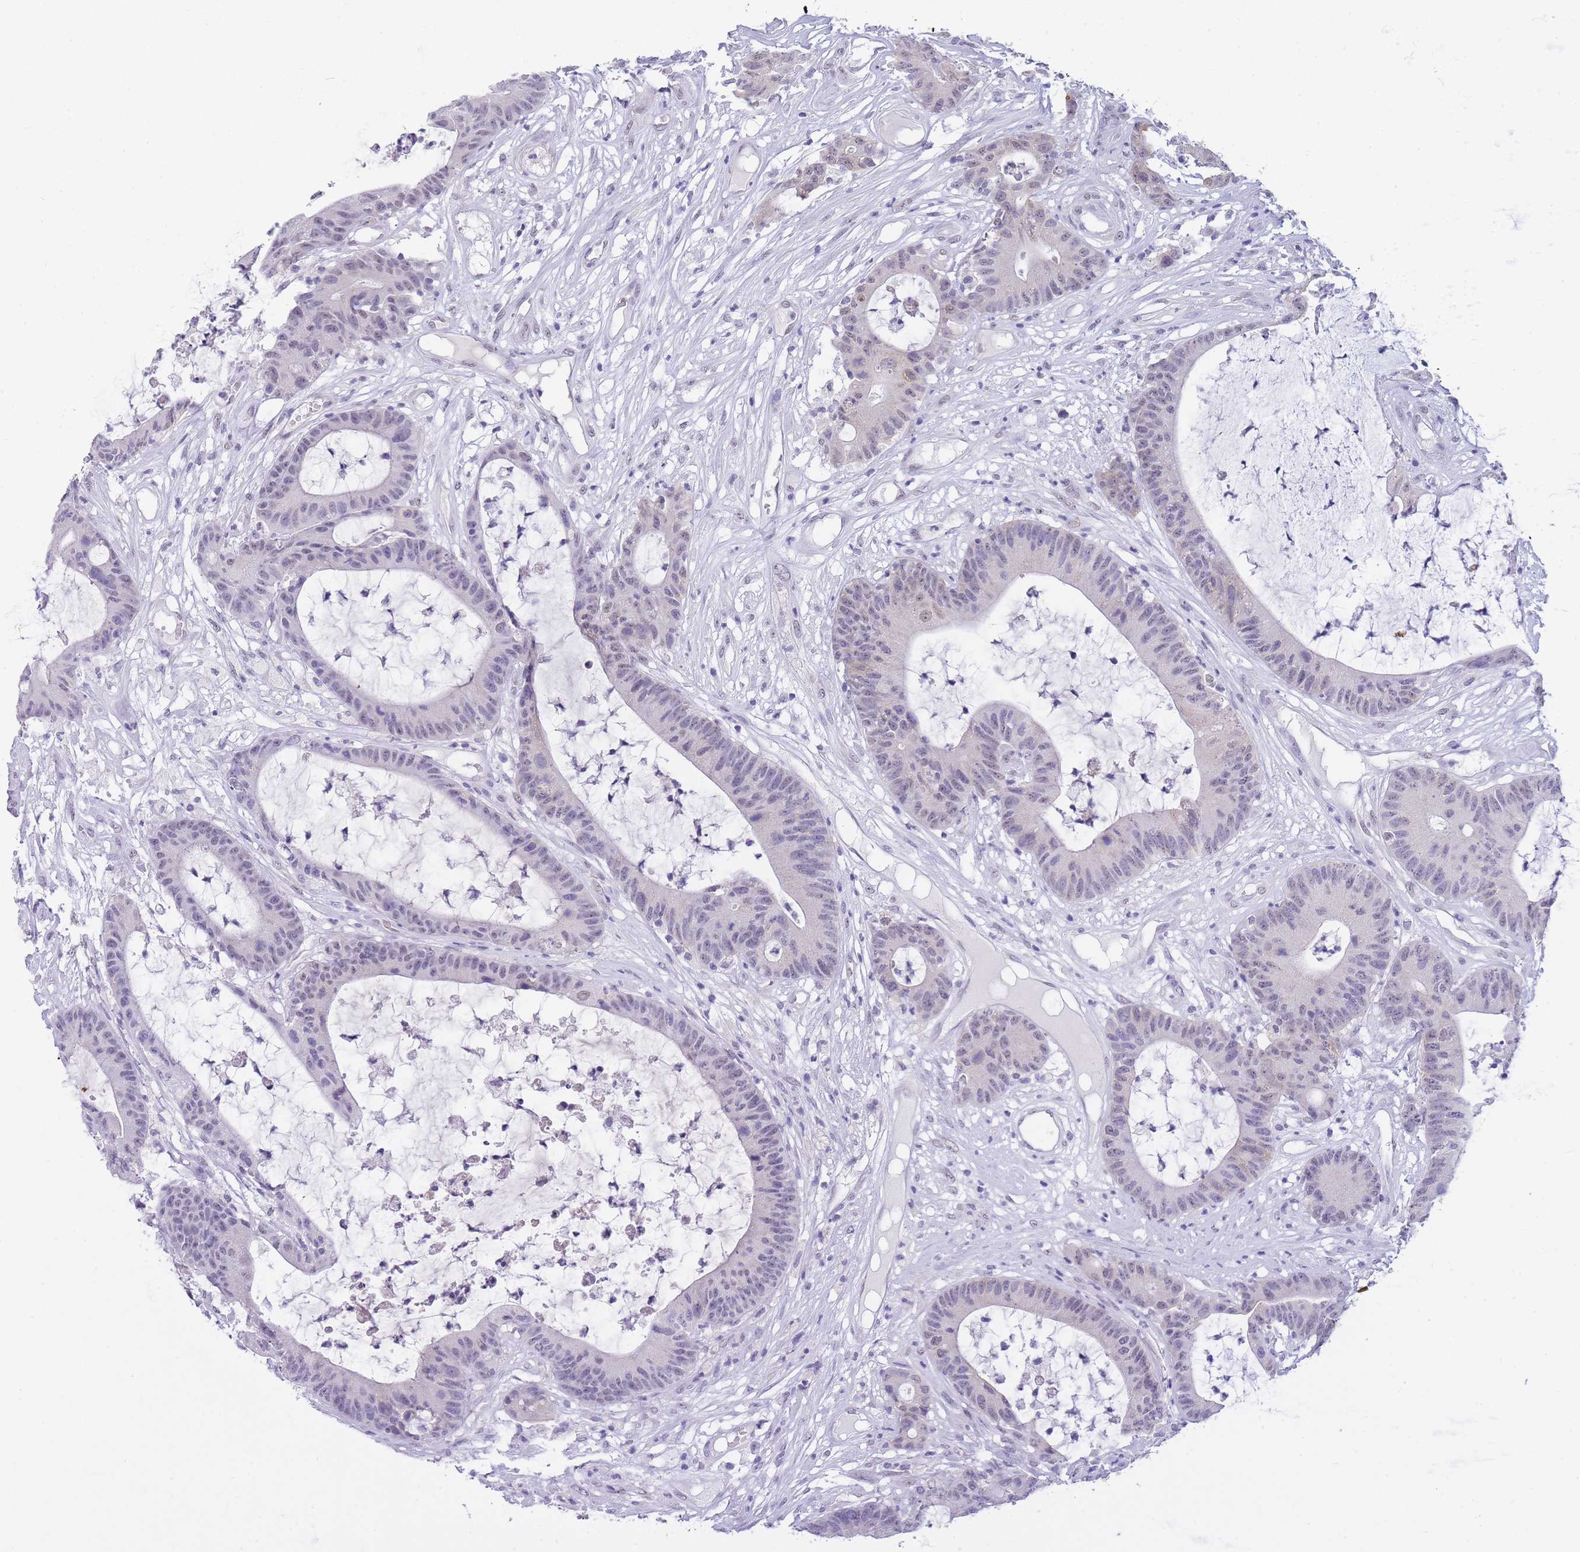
{"staining": {"intensity": "negative", "quantity": "none", "location": "none"}, "tissue": "colorectal cancer", "cell_type": "Tumor cells", "image_type": "cancer", "snomed": [{"axis": "morphology", "description": "Adenocarcinoma, NOS"}, {"axis": "topography", "description": "Colon"}], "caption": "Immunohistochemical staining of human colorectal cancer demonstrates no significant expression in tumor cells.", "gene": "FRAT2", "patient": {"sex": "female", "age": 84}}